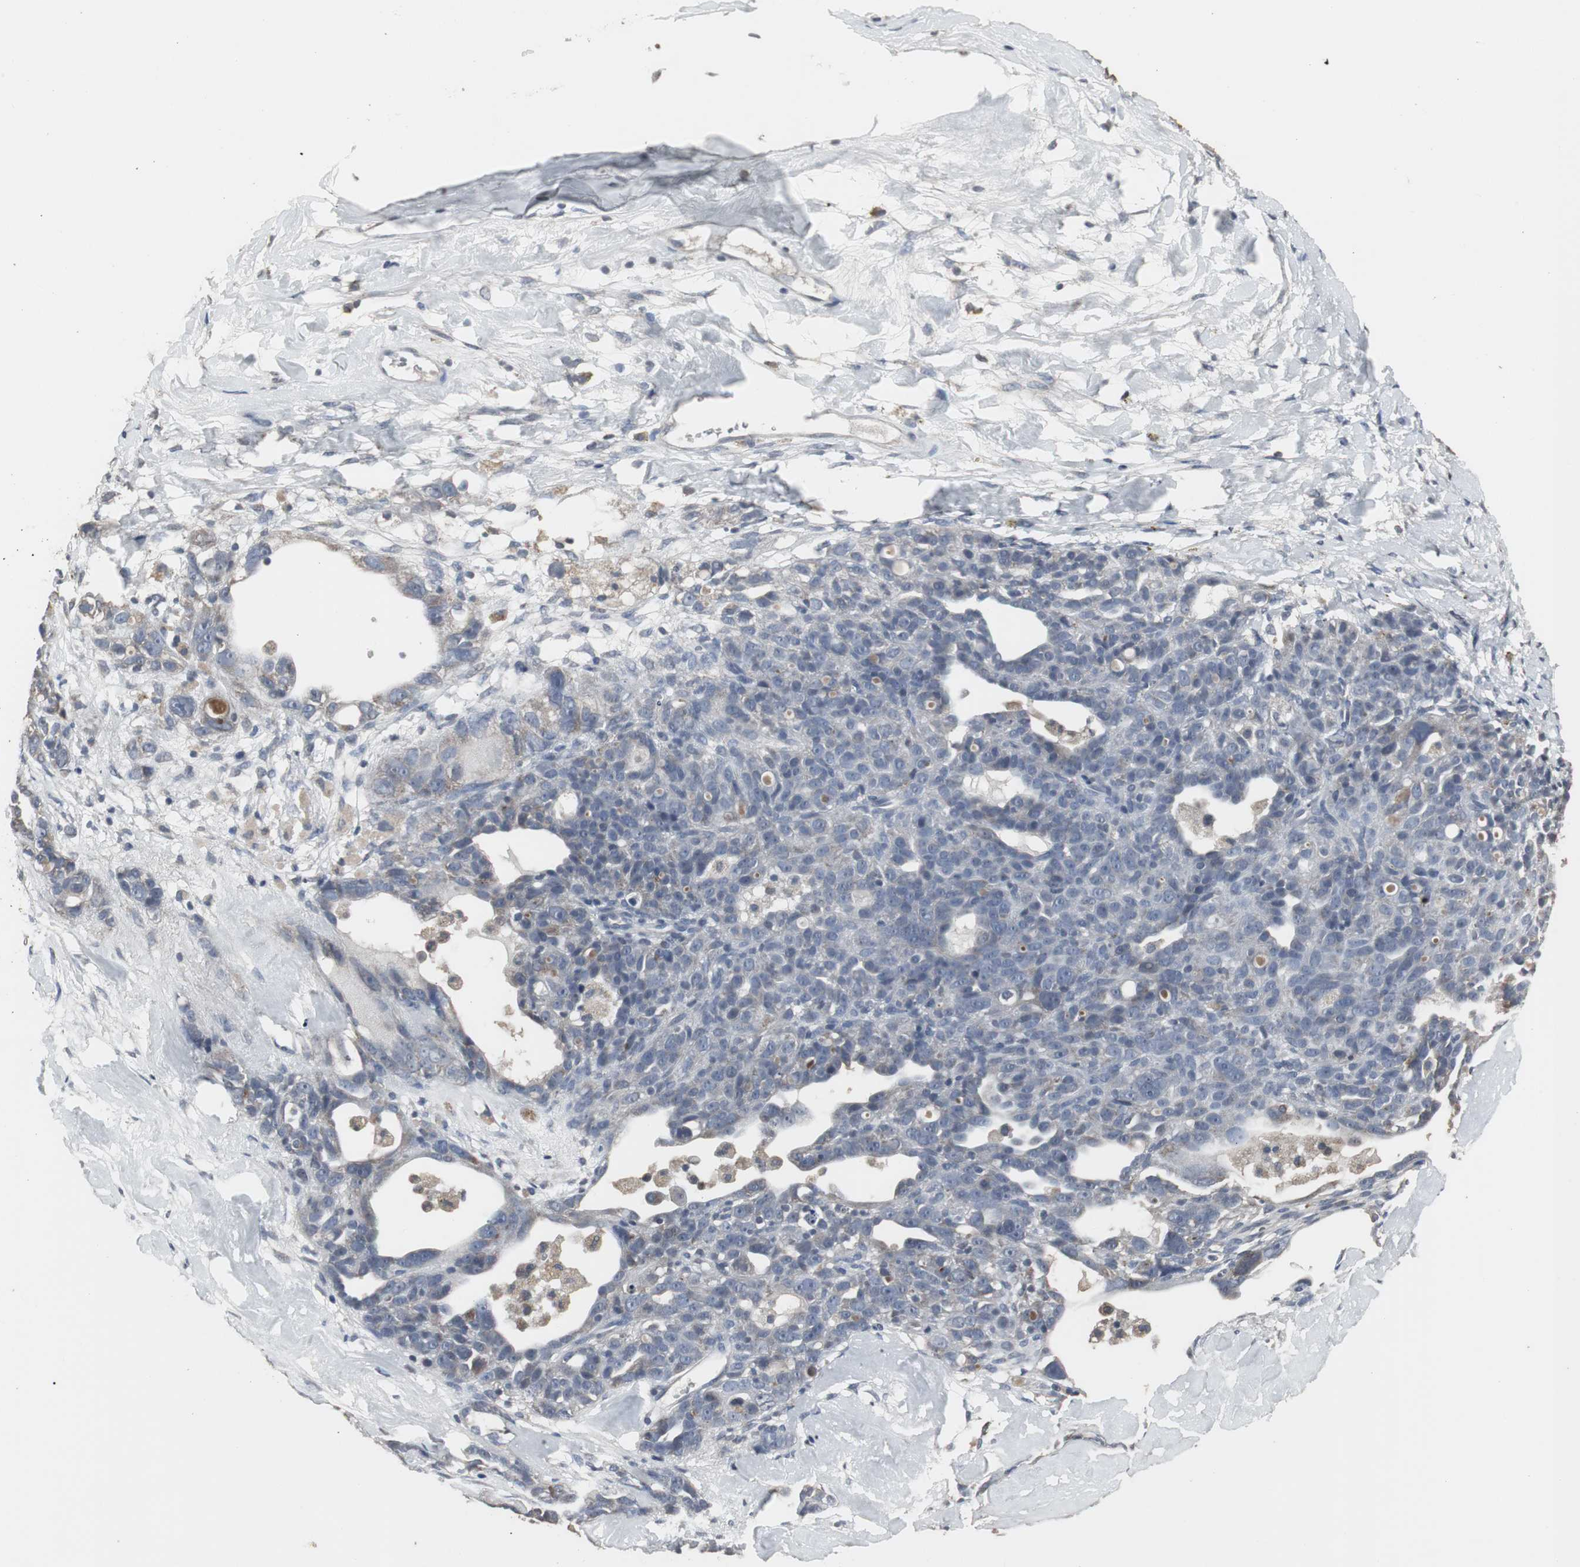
{"staining": {"intensity": "weak", "quantity": "<25%", "location": "cytoplasmic/membranous"}, "tissue": "ovarian cancer", "cell_type": "Tumor cells", "image_type": "cancer", "snomed": [{"axis": "morphology", "description": "Cystadenocarcinoma, serous, NOS"}, {"axis": "topography", "description": "Ovary"}], "caption": "Immunohistochemistry (IHC) photomicrograph of neoplastic tissue: ovarian cancer stained with DAB shows no significant protein staining in tumor cells.", "gene": "ACAA1", "patient": {"sex": "female", "age": 66}}